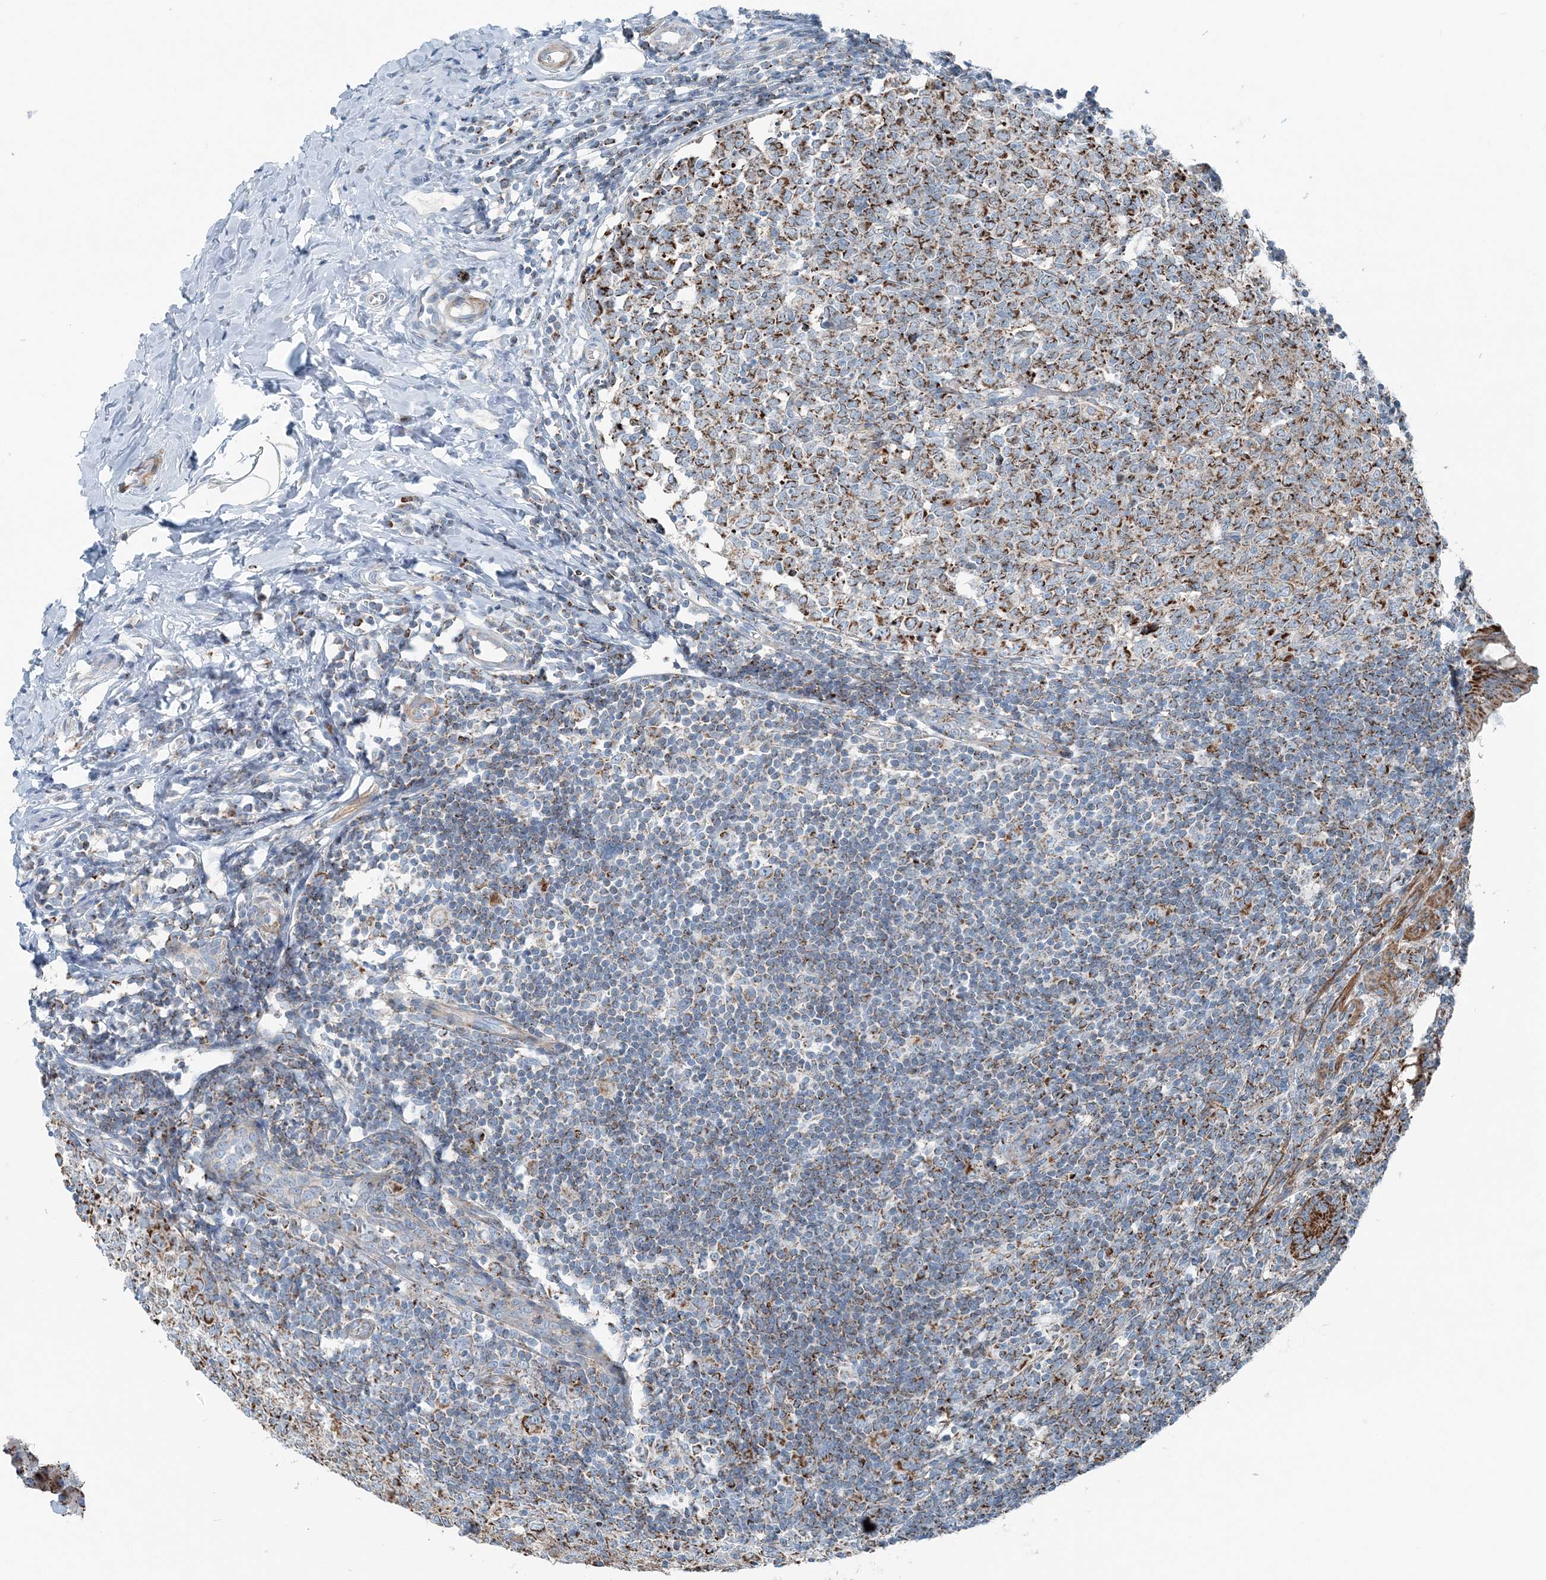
{"staining": {"intensity": "moderate", "quantity": ">75%", "location": "cytoplasmic/membranous"}, "tissue": "appendix", "cell_type": "Glandular cells", "image_type": "normal", "snomed": [{"axis": "morphology", "description": "Normal tissue, NOS"}, {"axis": "topography", "description": "Appendix"}], "caption": "Protein analysis of unremarkable appendix shows moderate cytoplasmic/membranous expression in about >75% of glandular cells.", "gene": "INTU", "patient": {"sex": "male", "age": 14}}